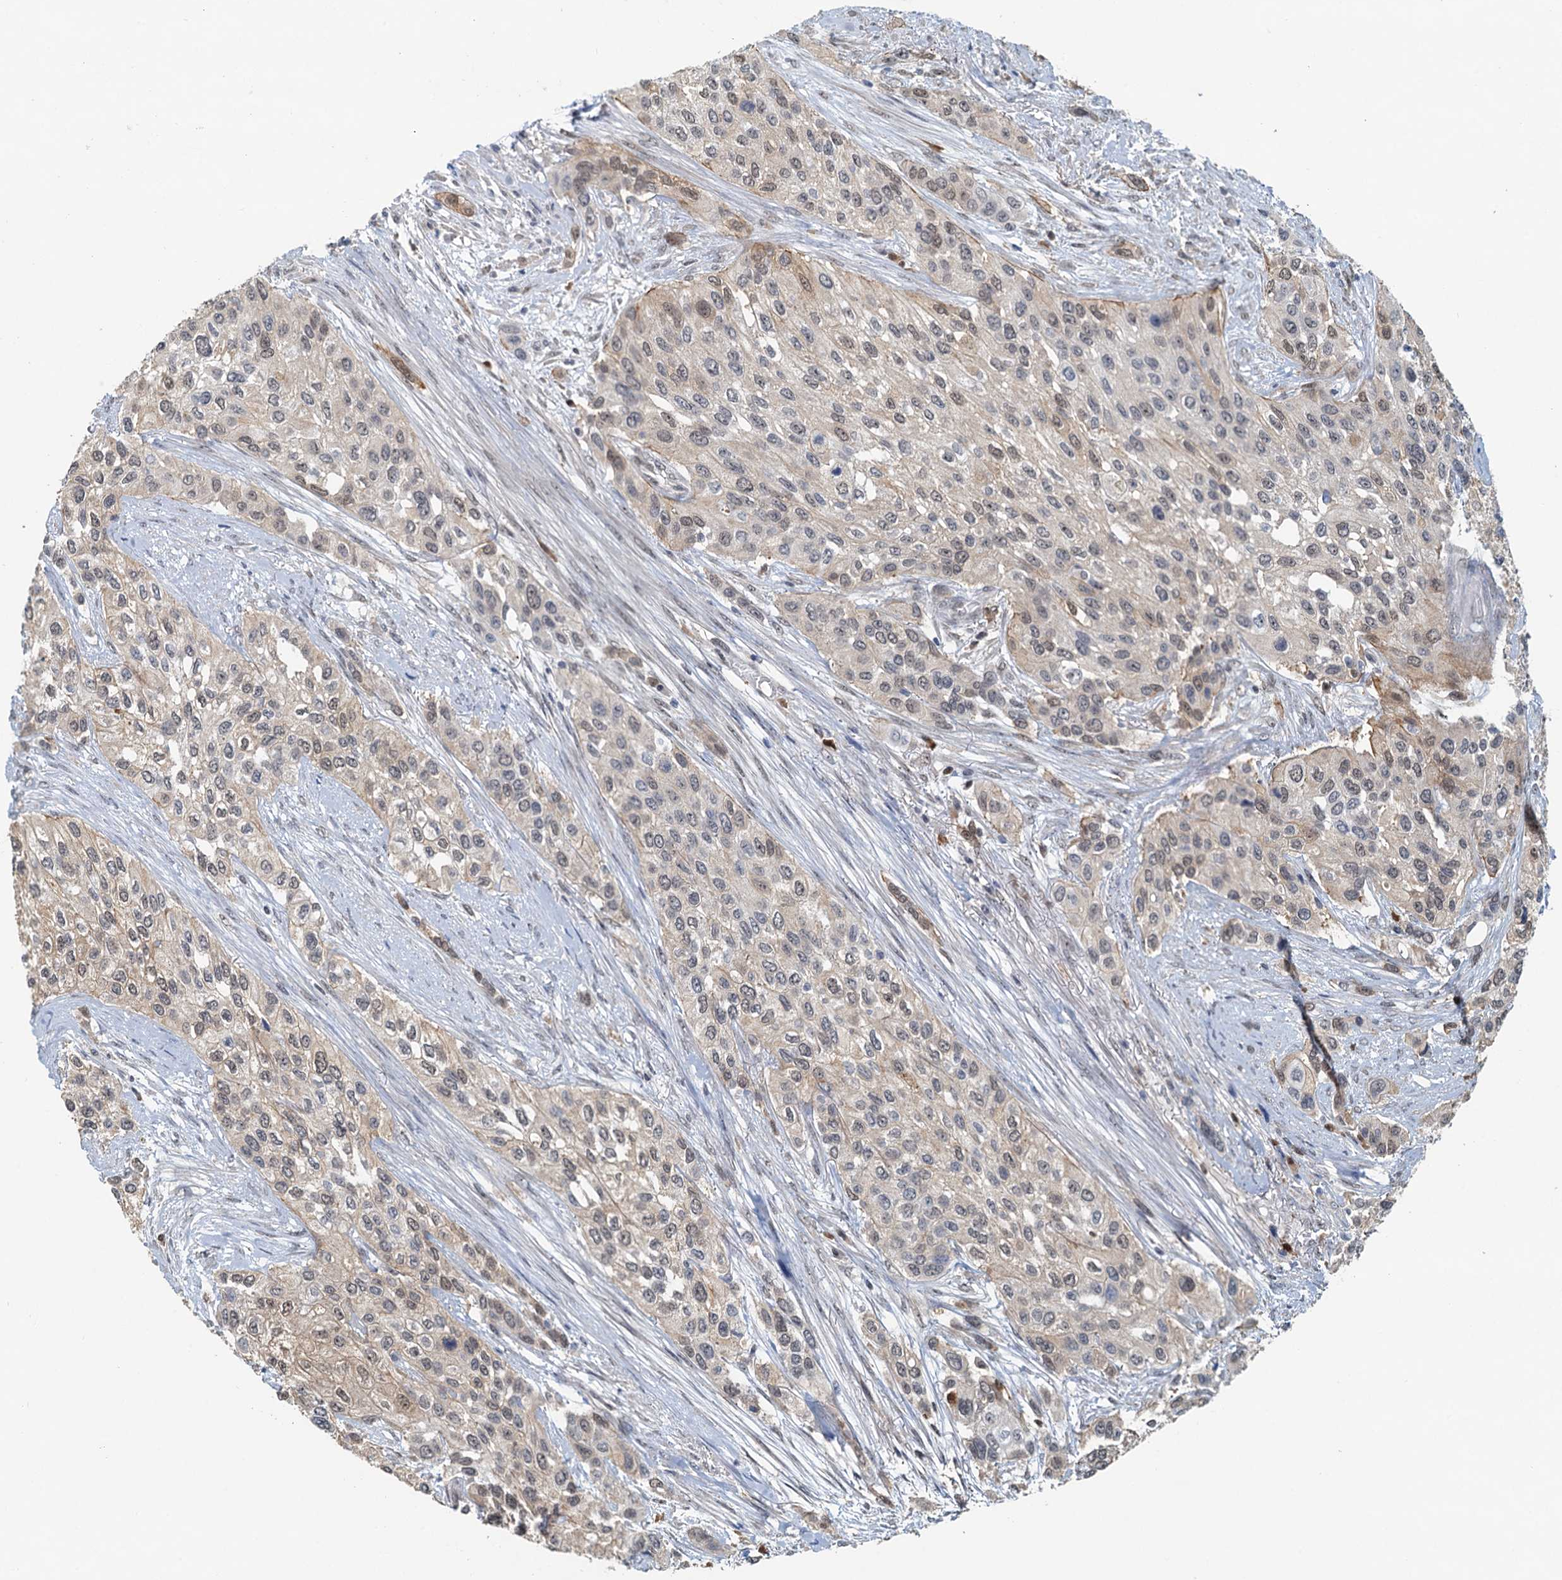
{"staining": {"intensity": "weak", "quantity": "<25%", "location": "cytoplasmic/membranous,nuclear"}, "tissue": "urothelial cancer", "cell_type": "Tumor cells", "image_type": "cancer", "snomed": [{"axis": "morphology", "description": "Normal tissue, NOS"}, {"axis": "morphology", "description": "Urothelial carcinoma, High grade"}, {"axis": "topography", "description": "Vascular tissue"}, {"axis": "topography", "description": "Urinary bladder"}], "caption": "High magnification brightfield microscopy of urothelial carcinoma (high-grade) stained with DAB (brown) and counterstained with hematoxylin (blue): tumor cells show no significant expression.", "gene": "SPINDOC", "patient": {"sex": "female", "age": 56}}